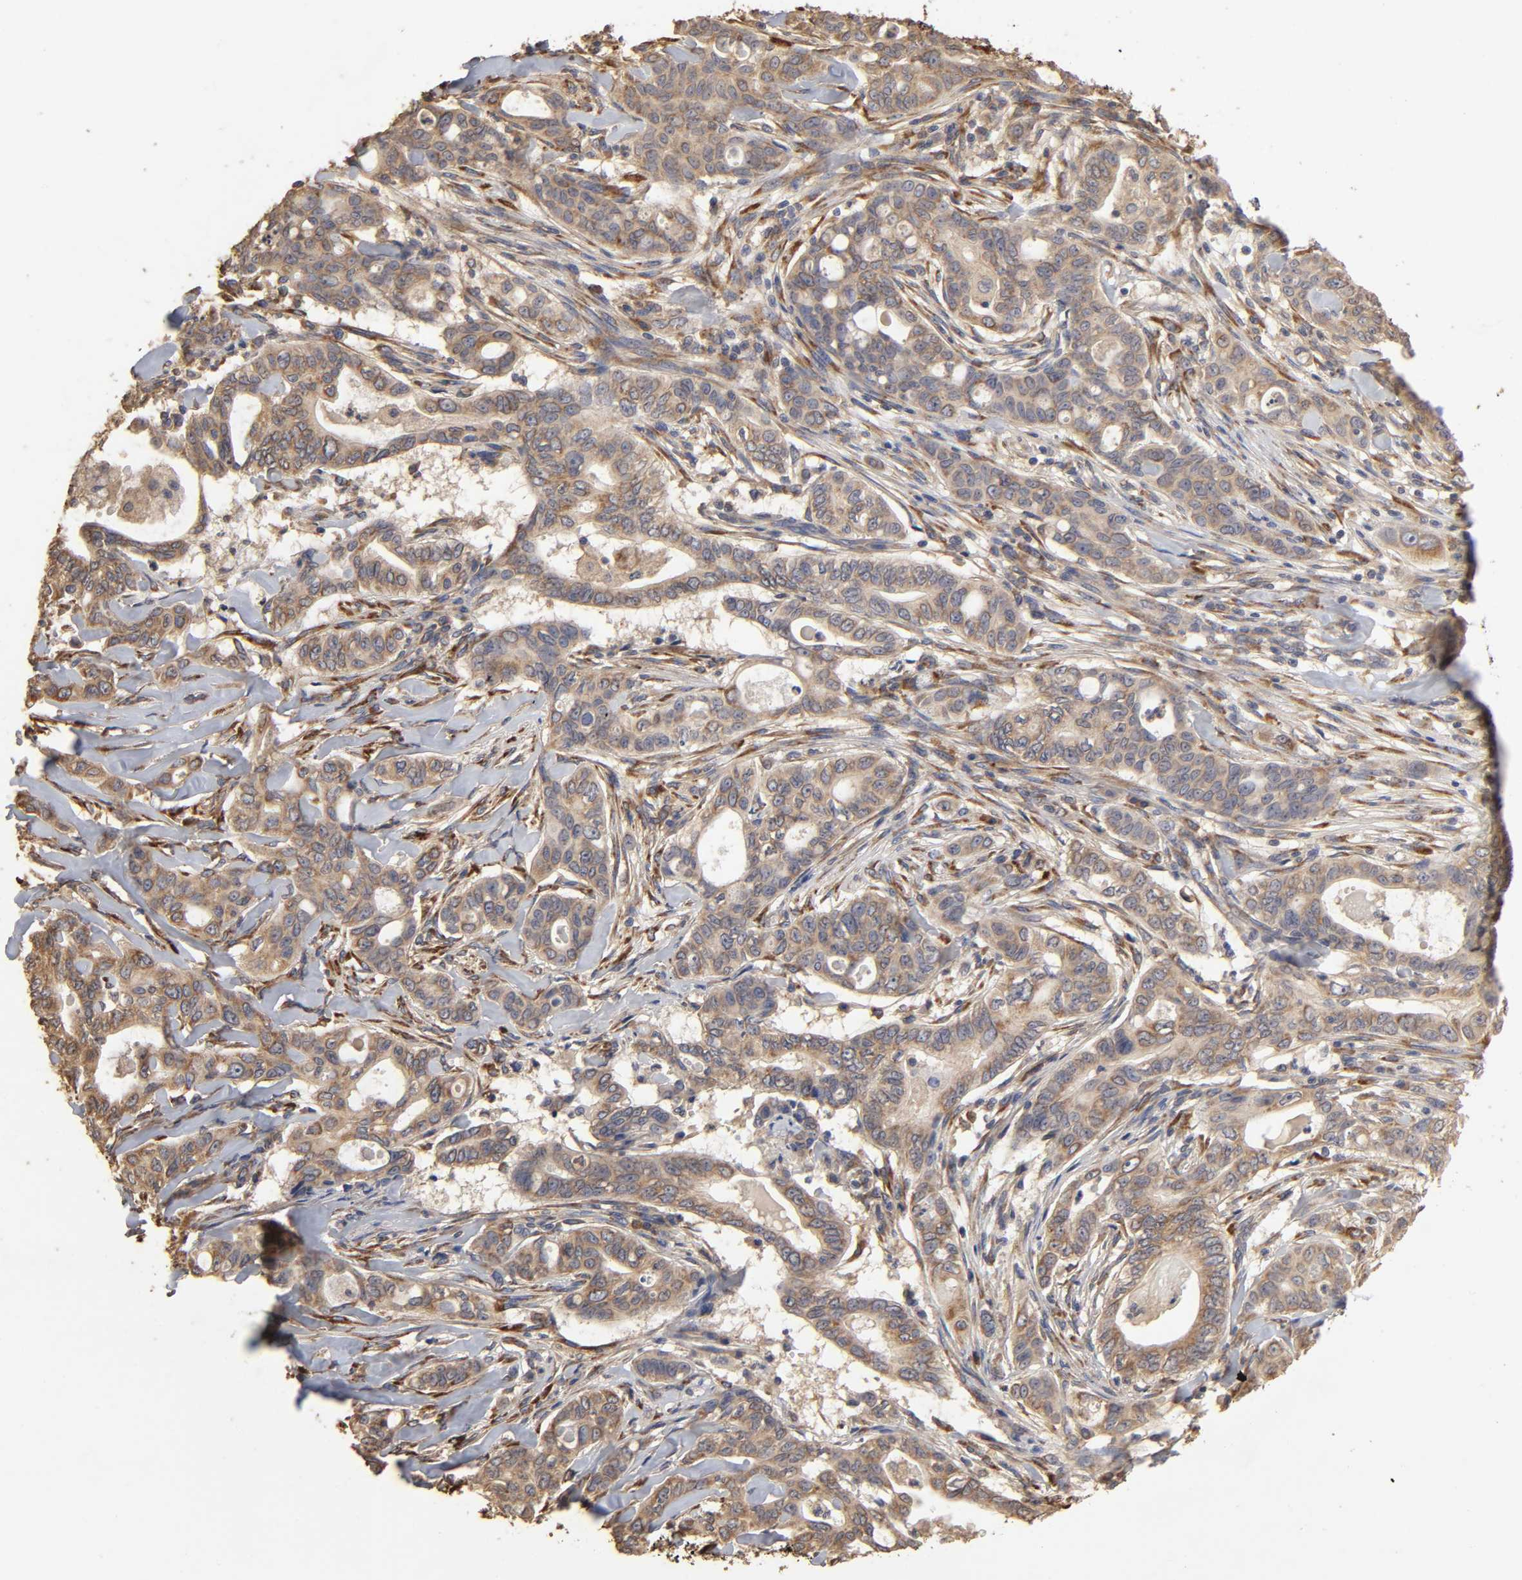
{"staining": {"intensity": "weak", "quantity": ">75%", "location": "cytoplasmic/membranous"}, "tissue": "liver cancer", "cell_type": "Tumor cells", "image_type": "cancer", "snomed": [{"axis": "morphology", "description": "Cholangiocarcinoma"}, {"axis": "topography", "description": "Liver"}], "caption": "Immunohistochemical staining of liver cancer (cholangiocarcinoma) exhibits weak cytoplasmic/membranous protein staining in approximately >75% of tumor cells. The staining was performed using DAB, with brown indicating positive protein expression. Nuclei are stained blue with hematoxylin.", "gene": "EIF4G2", "patient": {"sex": "female", "age": 67}}